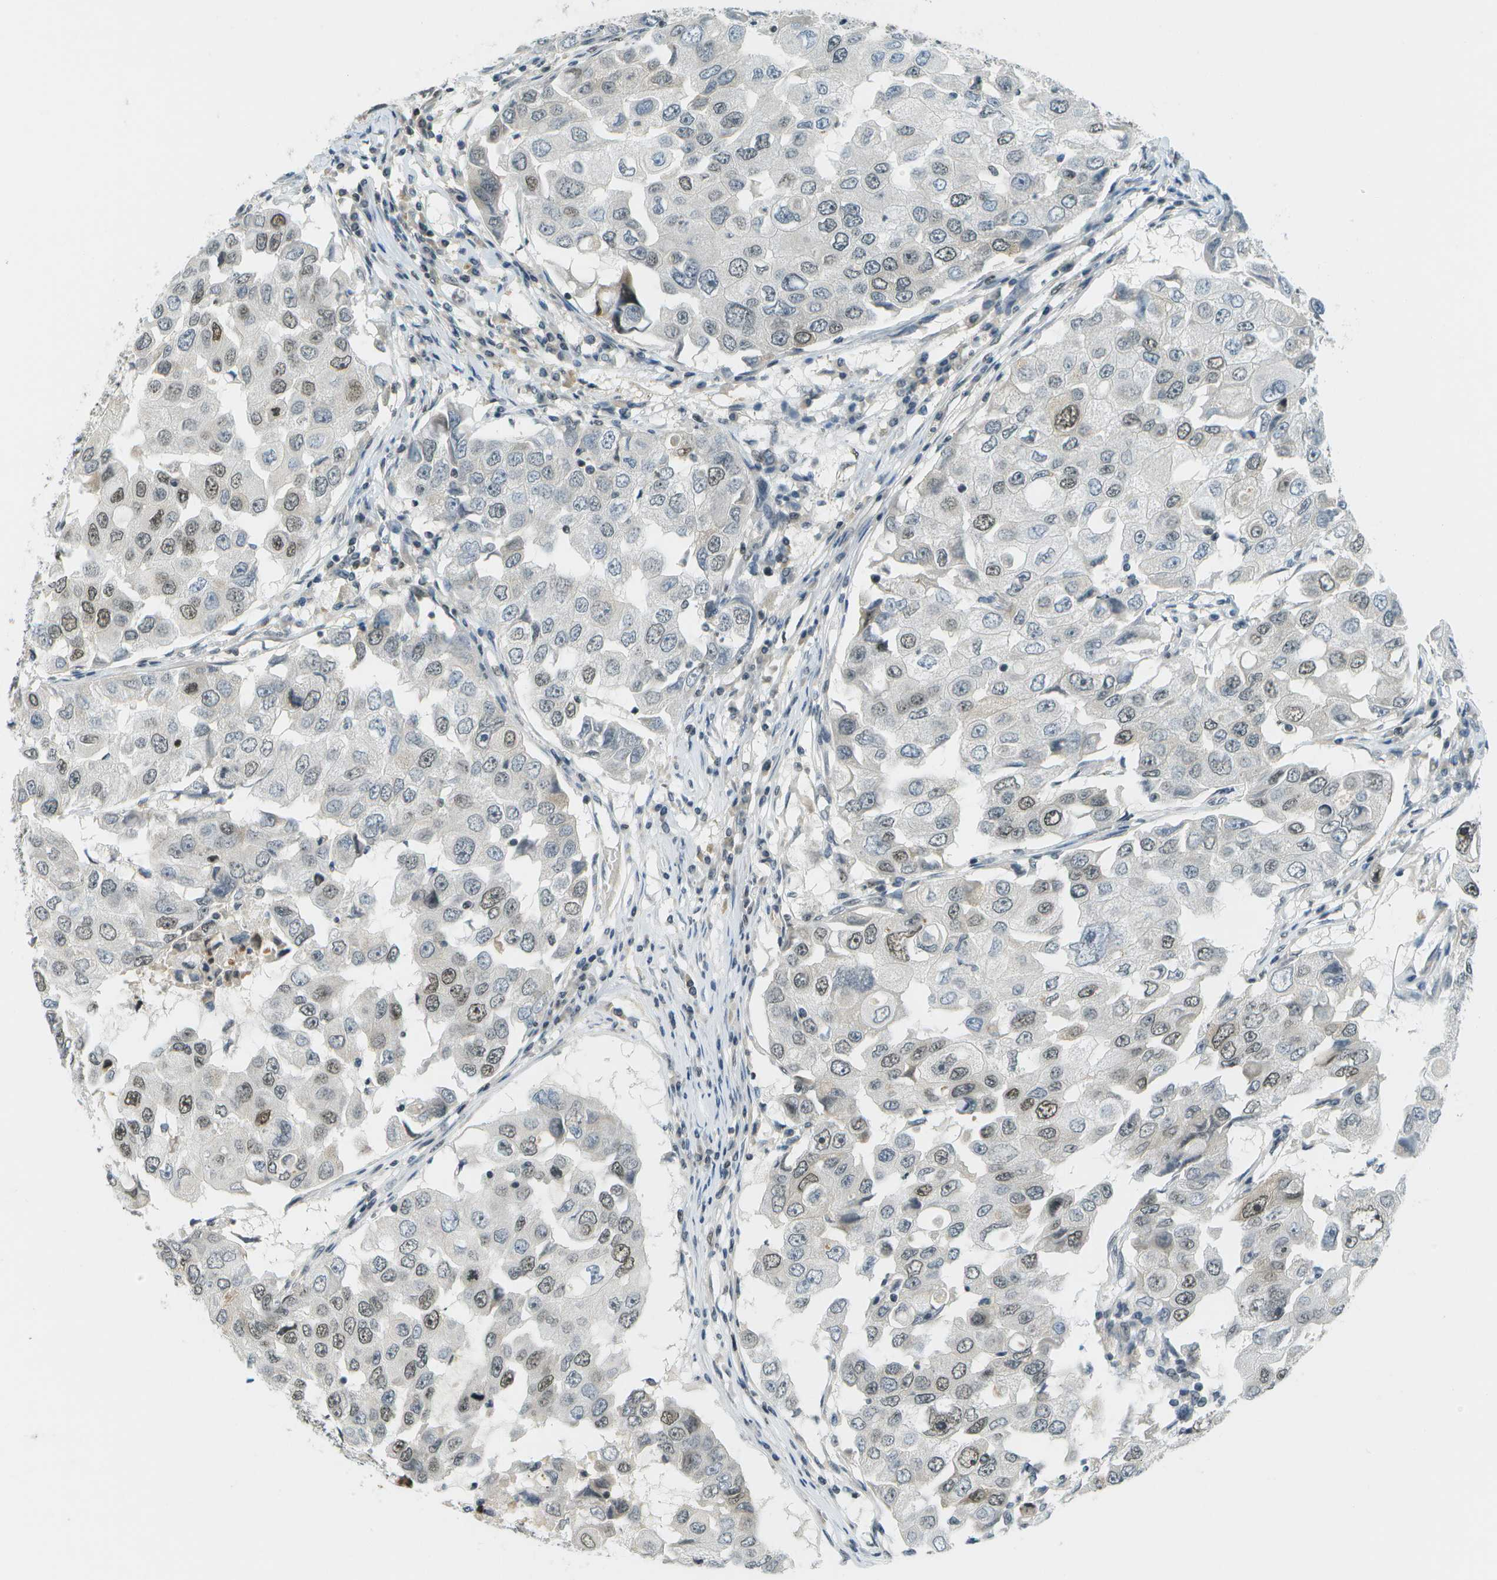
{"staining": {"intensity": "moderate", "quantity": "<25%", "location": "nuclear"}, "tissue": "breast cancer", "cell_type": "Tumor cells", "image_type": "cancer", "snomed": [{"axis": "morphology", "description": "Duct carcinoma"}, {"axis": "topography", "description": "Breast"}], "caption": "This micrograph demonstrates immunohistochemistry (IHC) staining of human breast cancer (infiltrating ductal carcinoma), with low moderate nuclear staining in approximately <25% of tumor cells.", "gene": "CBX5", "patient": {"sex": "female", "age": 27}}